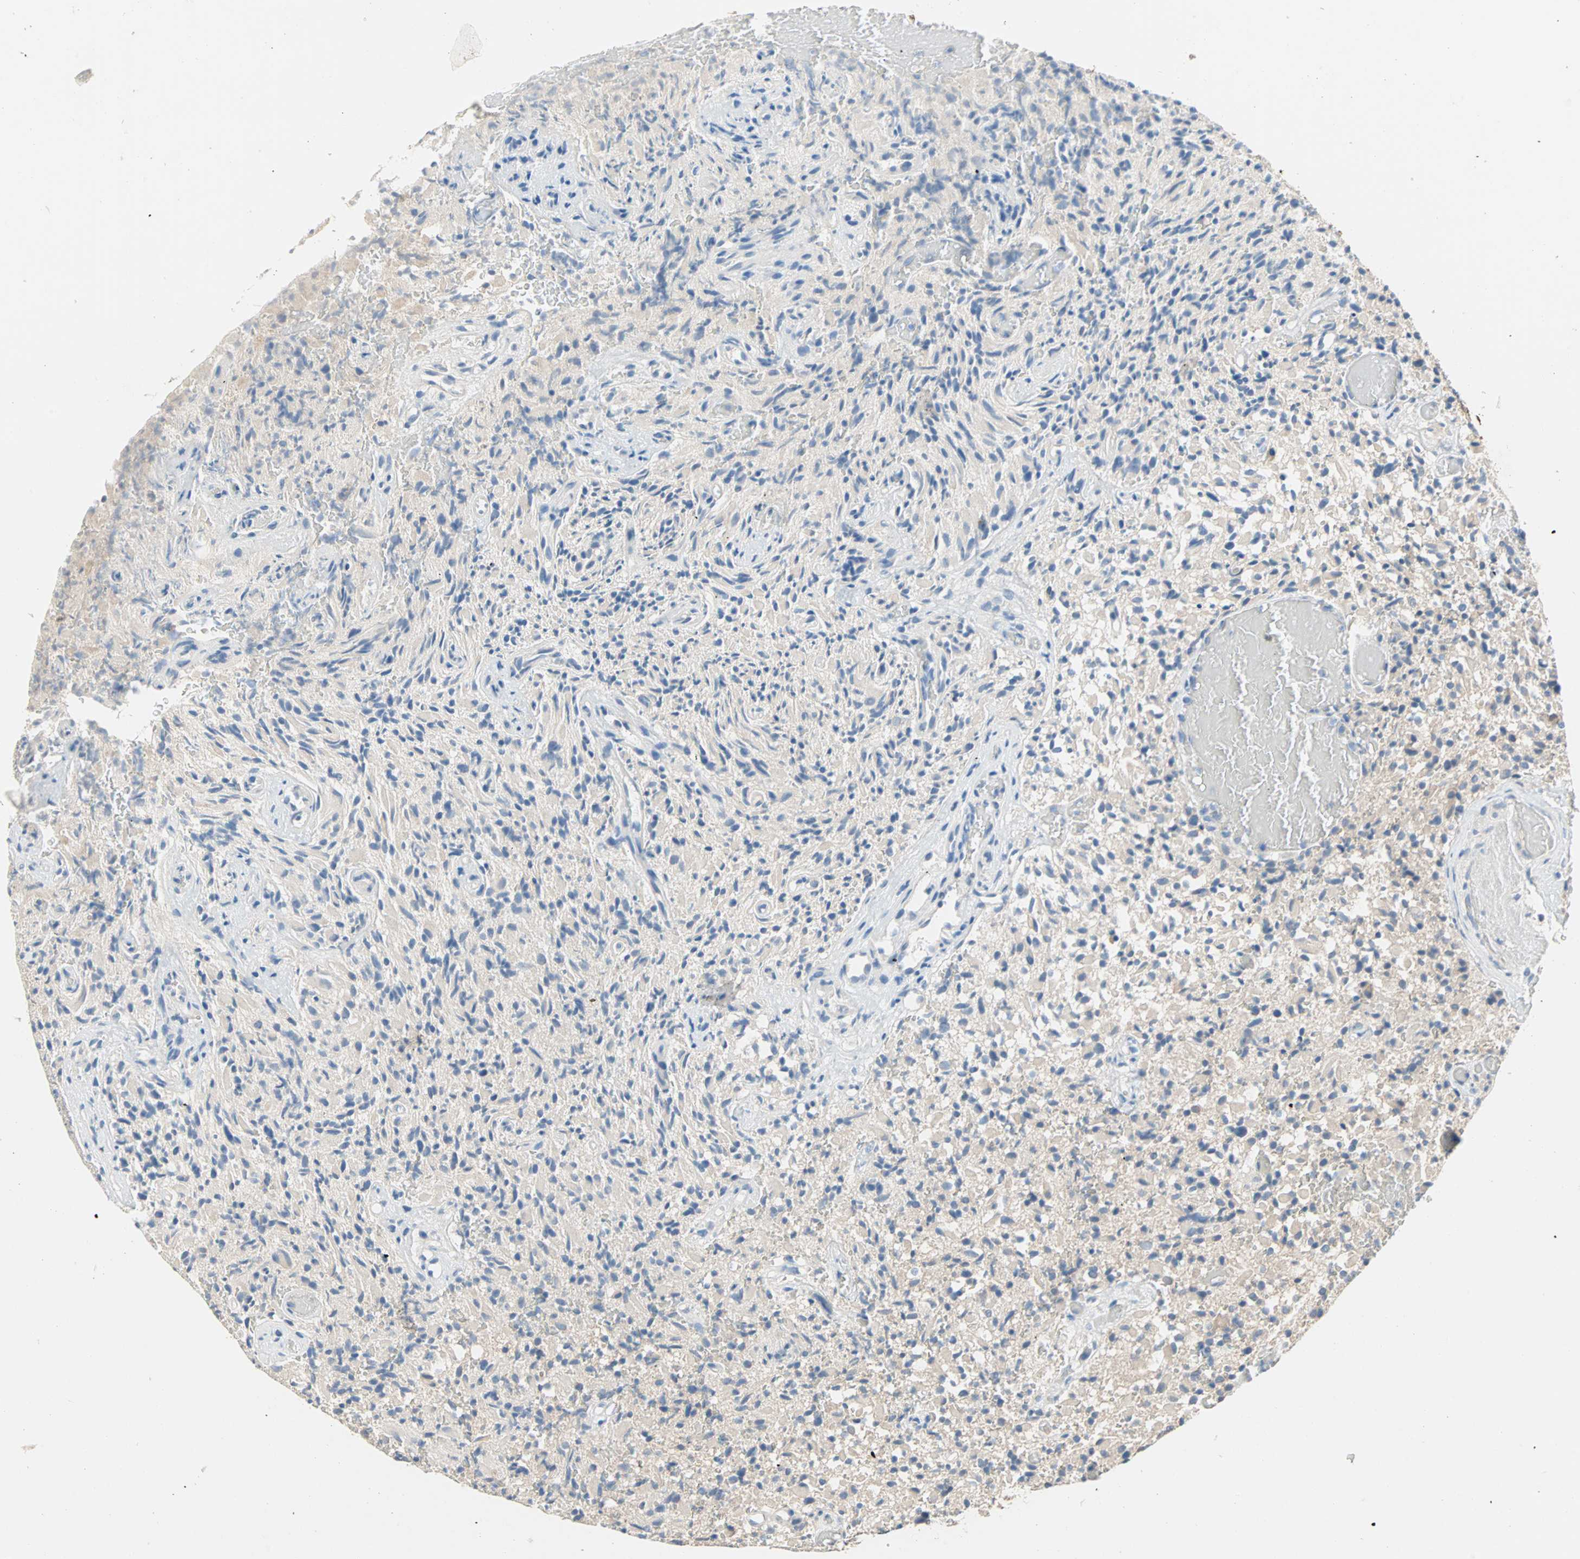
{"staining": {"intensity": "moderate", "quantity": ">75%", "location": "cytoplasmic/membranous"}, "tissue": "glioma", "cell_type": "Tumor cells", "image_type": "cancer", "snomed": [{"axis": "morphology", "description": "Glioma, malignant, High grade"}, {"axis": "topography", "description": "Brain"}], "caption": "The immunohistochemical stain labels moderate cytoplasmic/membranous staining in tumor cells of glioma tissue.", "gene": "MPI", "patient": {"sex": "male", "age": 71}}